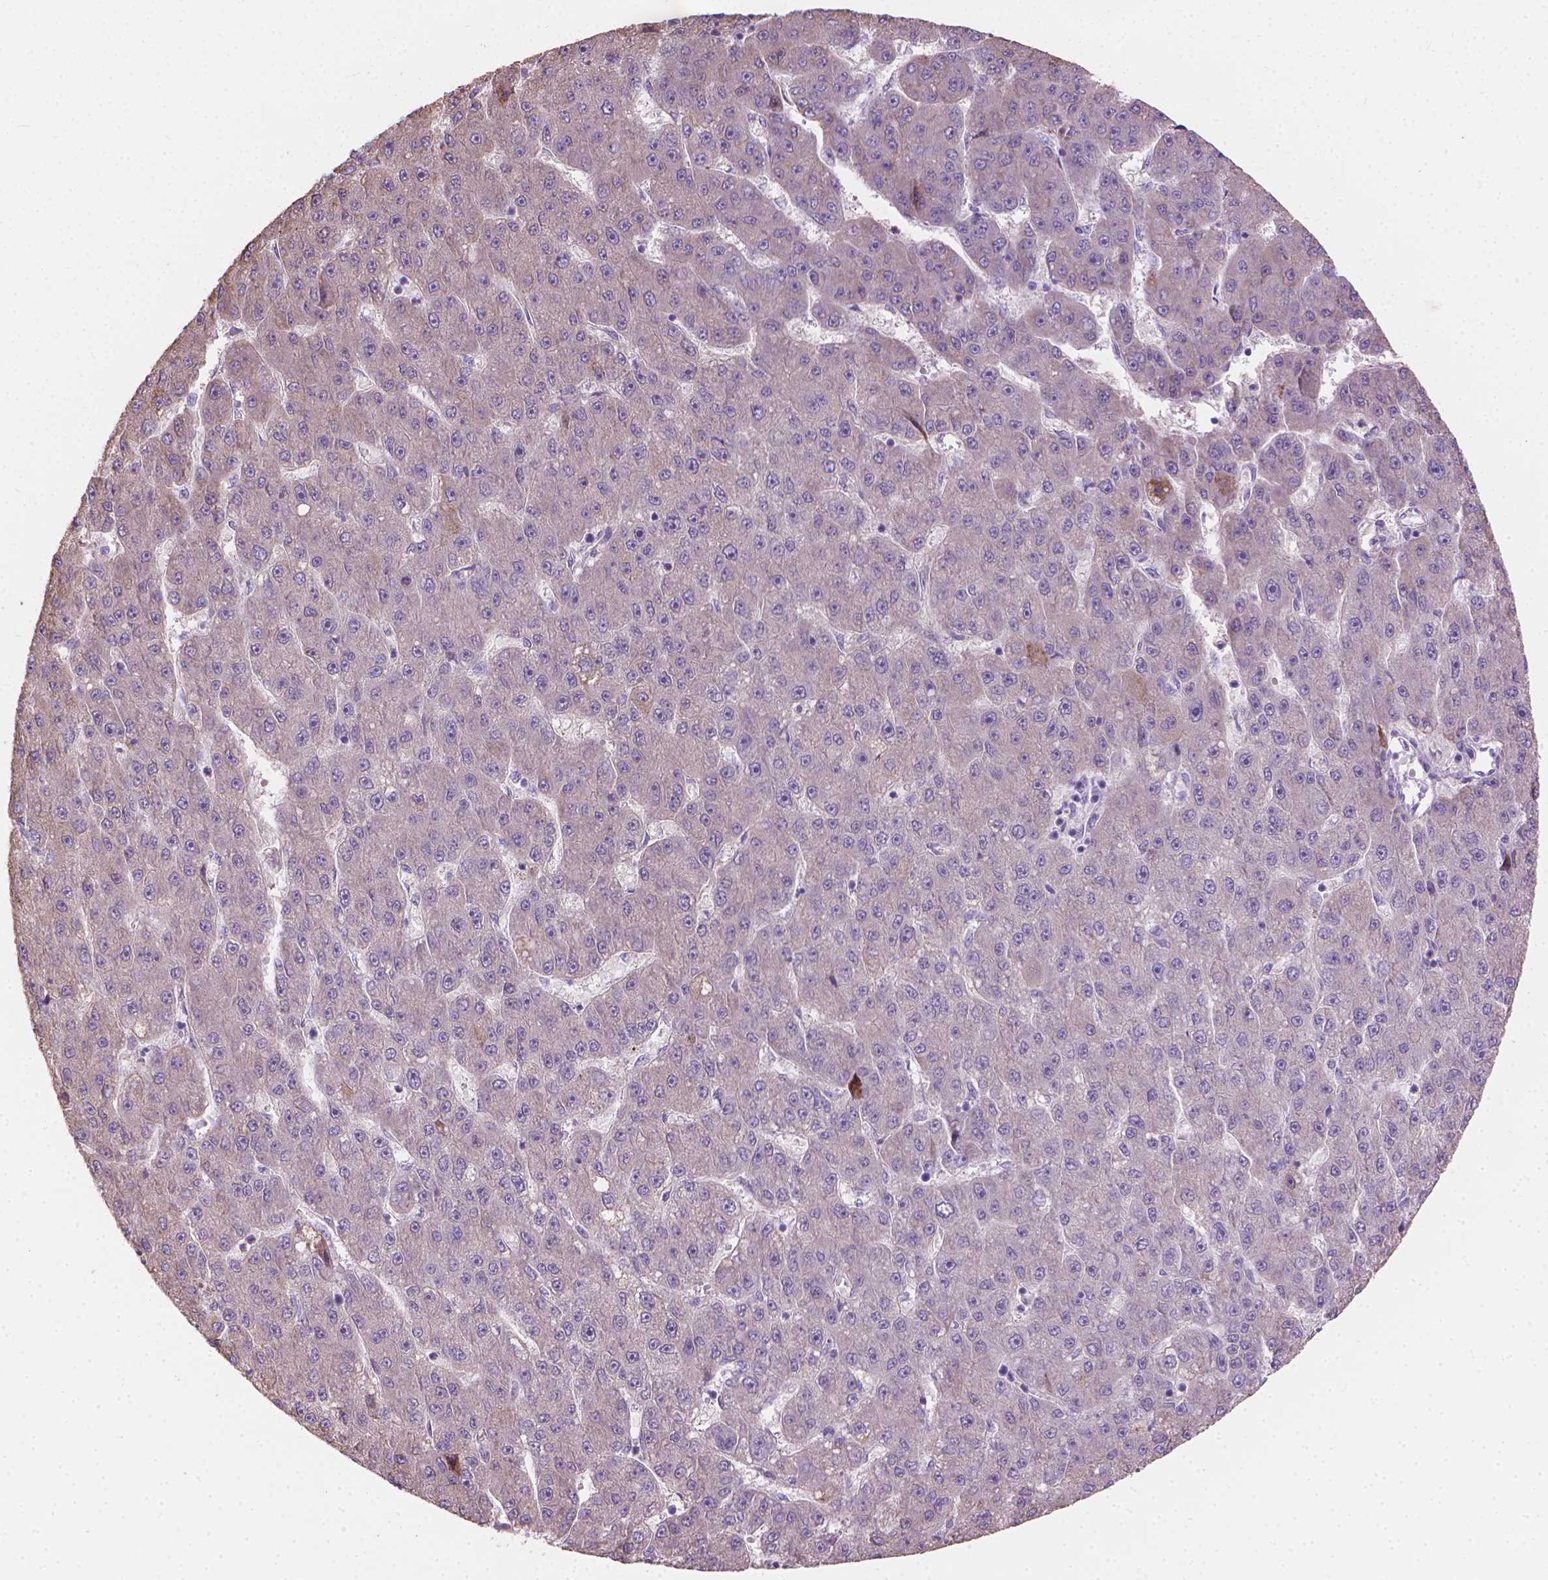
{"staining": {"intensity": "negative", "quantity": "none", "location": "none"}, "tissue": "liver cancer", "cell_type": "Tumor cells", "image_type": "cancer", "snomed": [{"axis": "morphology", "description": "Carcinoma, Hepatocellular, NOS"}, {"axis": "topography", "description": "Liver"}], "caption": "This is a photomicrograph of immunohistochemistry staining of liver hepatocellular carcinoma, which shows no positivity in tumor cells.", "gene": "CABCOCO1", "patient": {"sex": "male", "age": 67}}